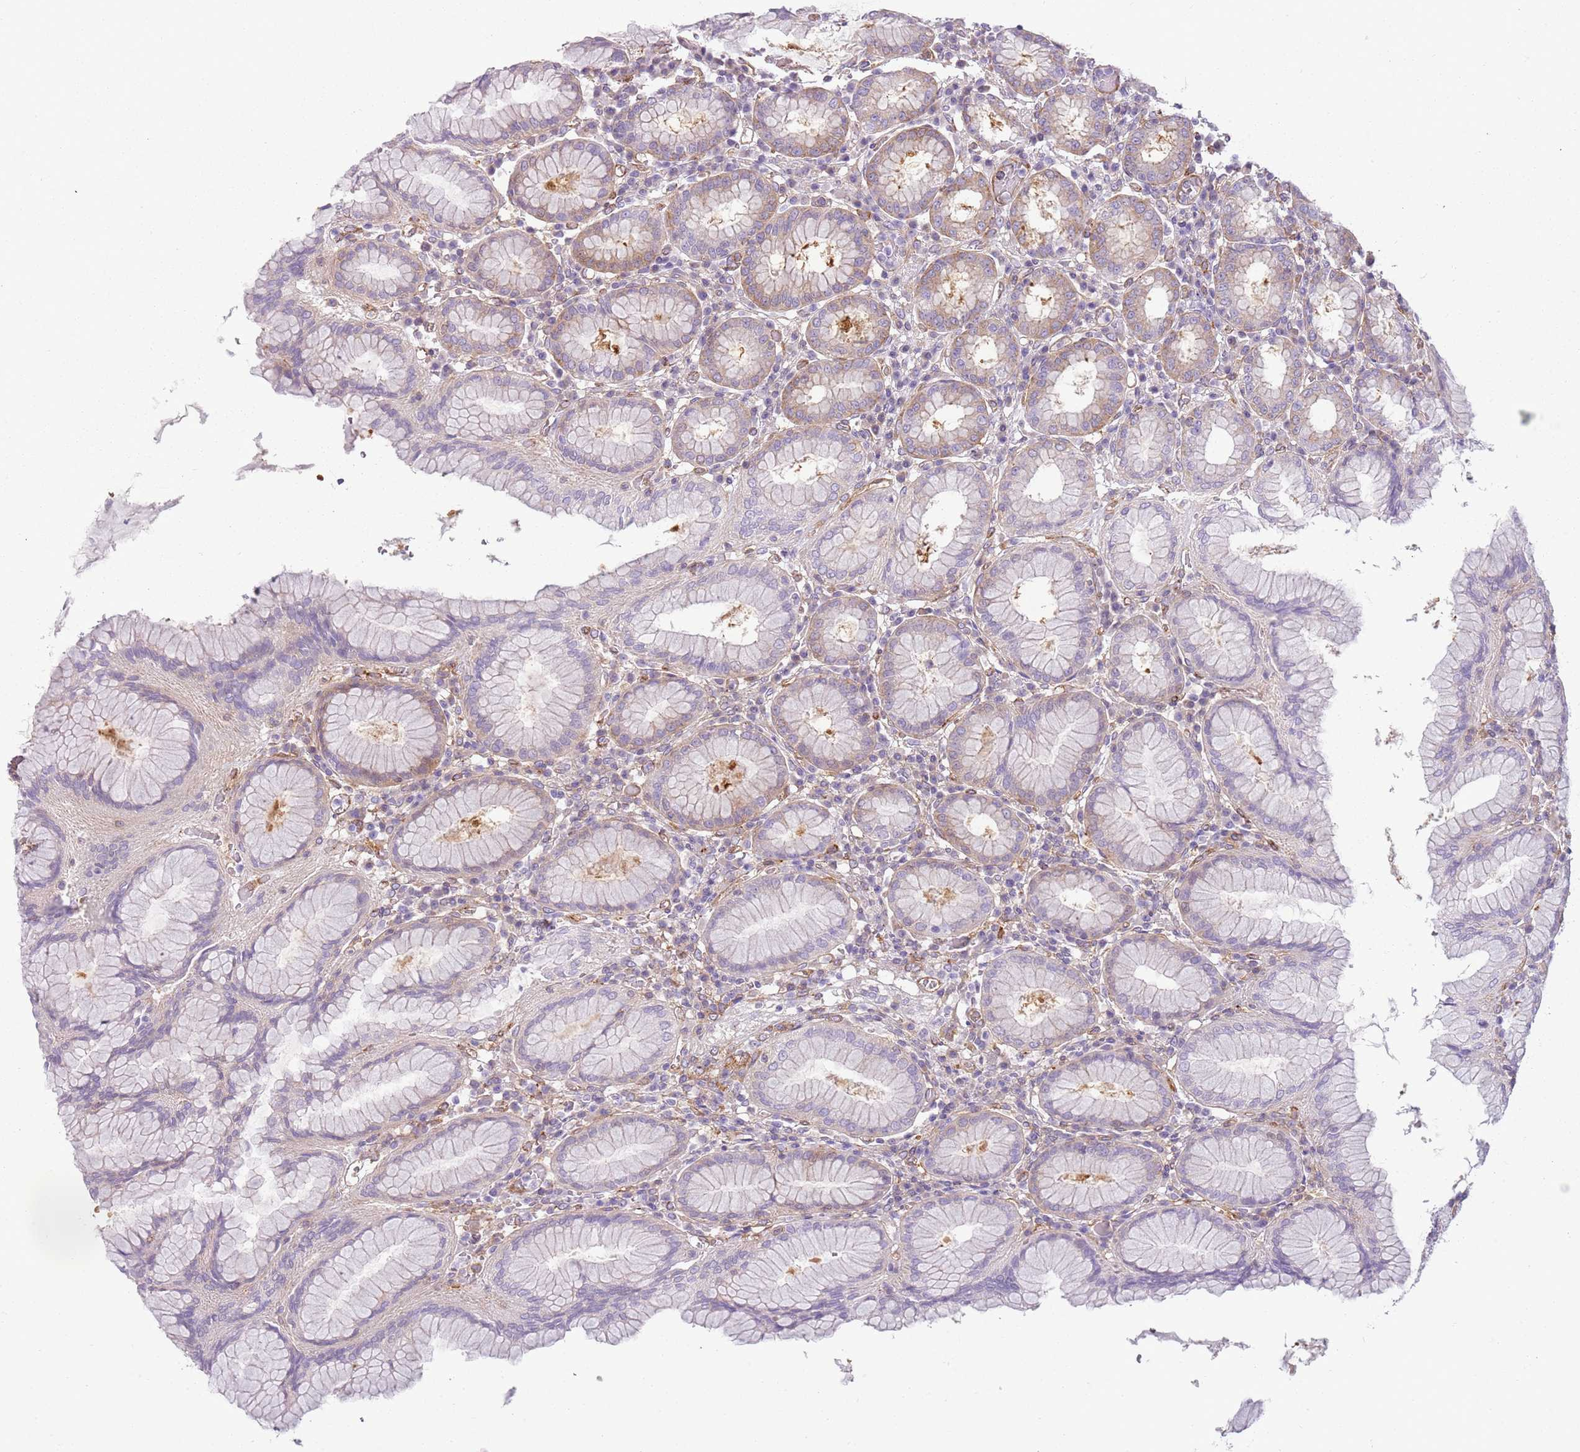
{"staining": {"intensity": "weak", "quantity": "<25%", "location": "cytoplasmic/membranous"}, "tissue": "stomach", "cell_type": "Glandular cells", "image_type": "normal", "snomed": [{"axis": "morphology", "description": "Normal tissue, NOS"}, {"axis": "topography", "description": "Stomach"}, {"axis": "topography", "description": "Stomach, lower"}], "caption": "IHC image of normal human stomach stained for a protein (brown), which displays no staining in glandular cells.", "gene": "SNX1", "patient": {"sex": "female", "age": 56}}